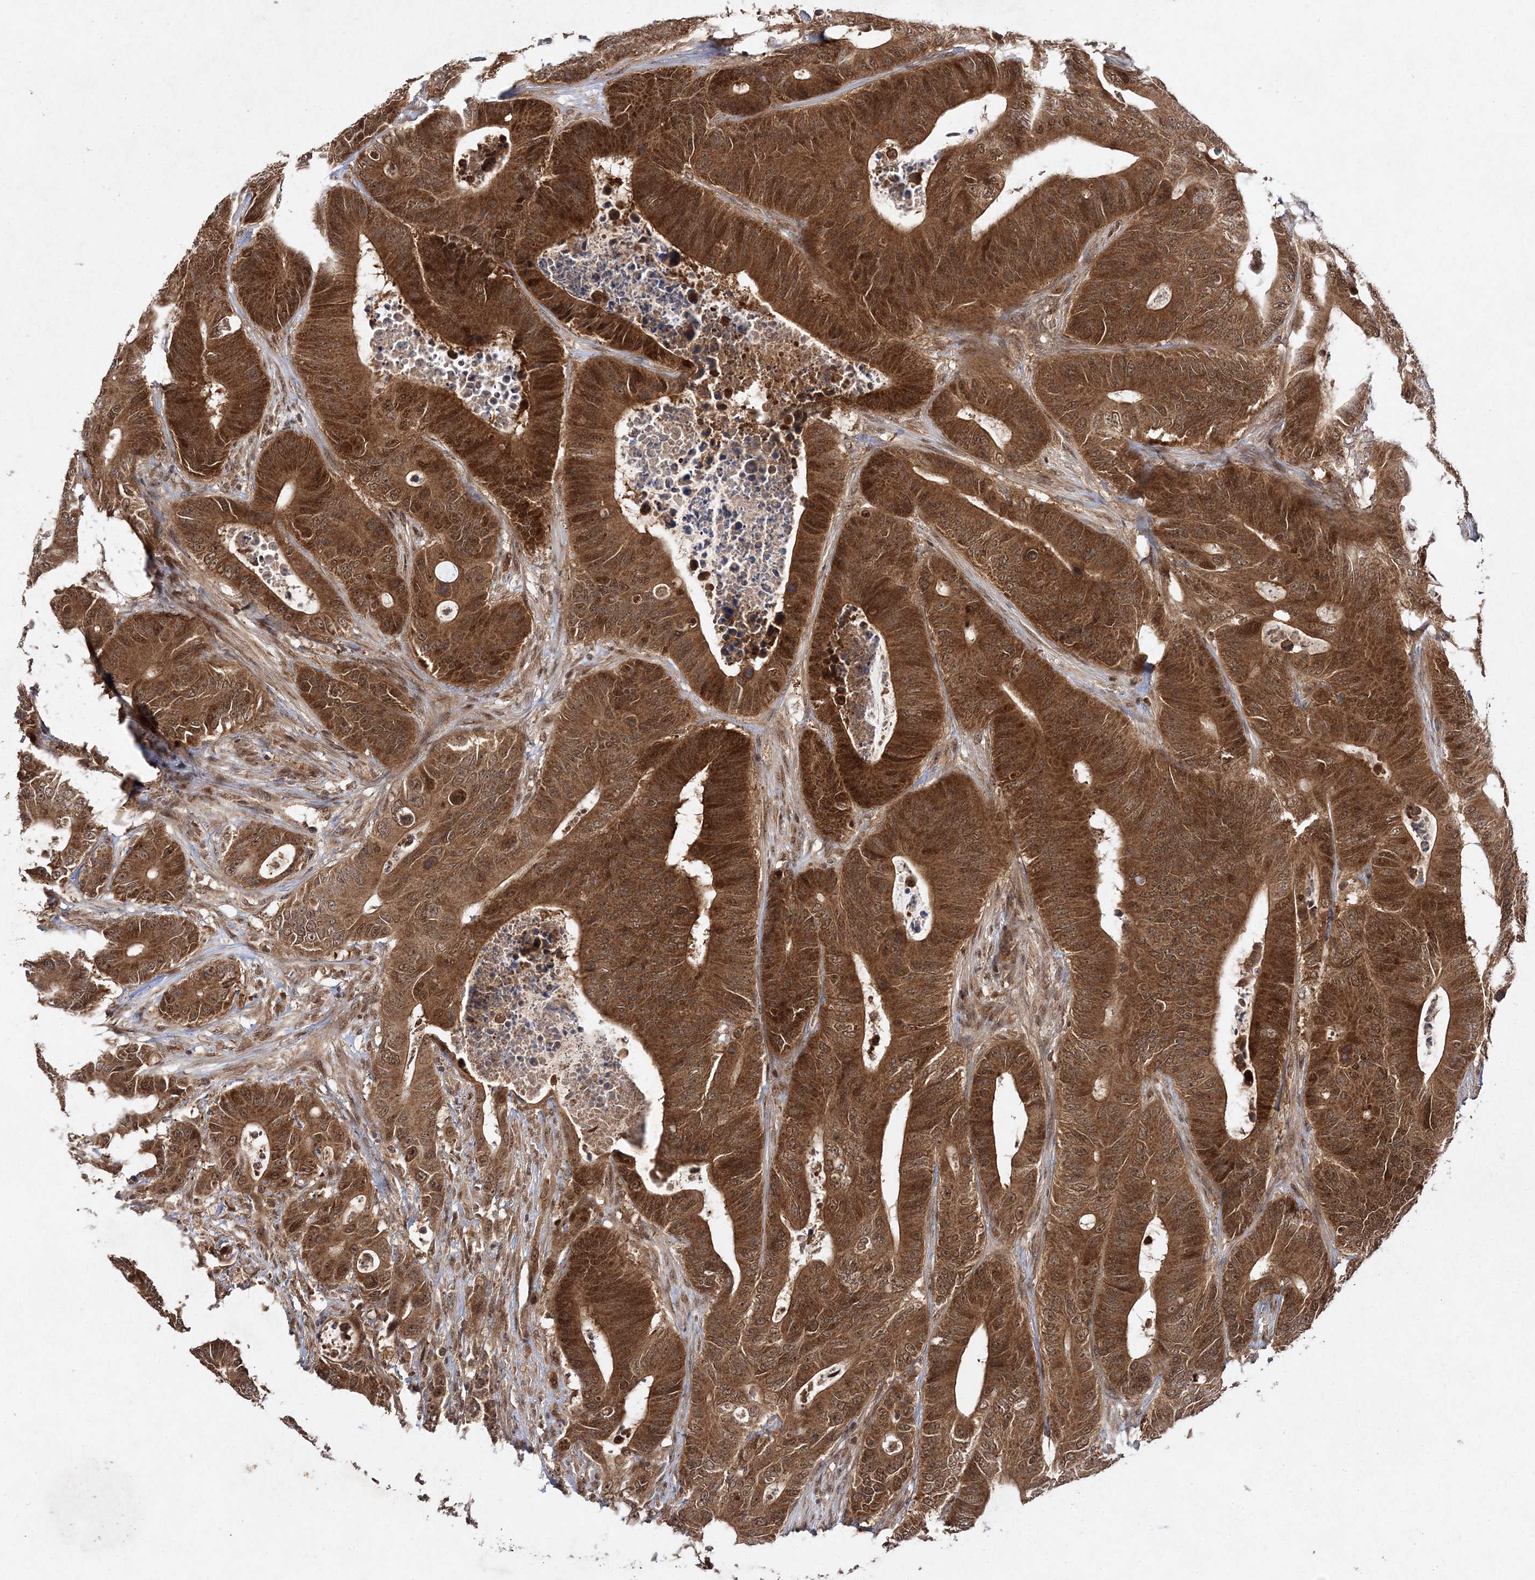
{"staining": {"intensity": "moderate", "quantity": ">75%", "location": "cytoplasmic/membranous,nuclear"}, "tissue": "colorectal cancer", "cell_type": "Tumor cells", "image_type": "cancer", "snomed": [{"axis": "morphology", "description": "Adenocarcinoma, NOS"}, {"axis": "topography", "description": "Colon"}], "caption": "IHC of human colorectal adenocarcinoma reveals medium levels of moderate cytoplasmic/membranous and nuclear positivity in approximately >75% of tumor cells.", "gene": "NIF3L1", "patient": {"sex": "male", "age": 83}}